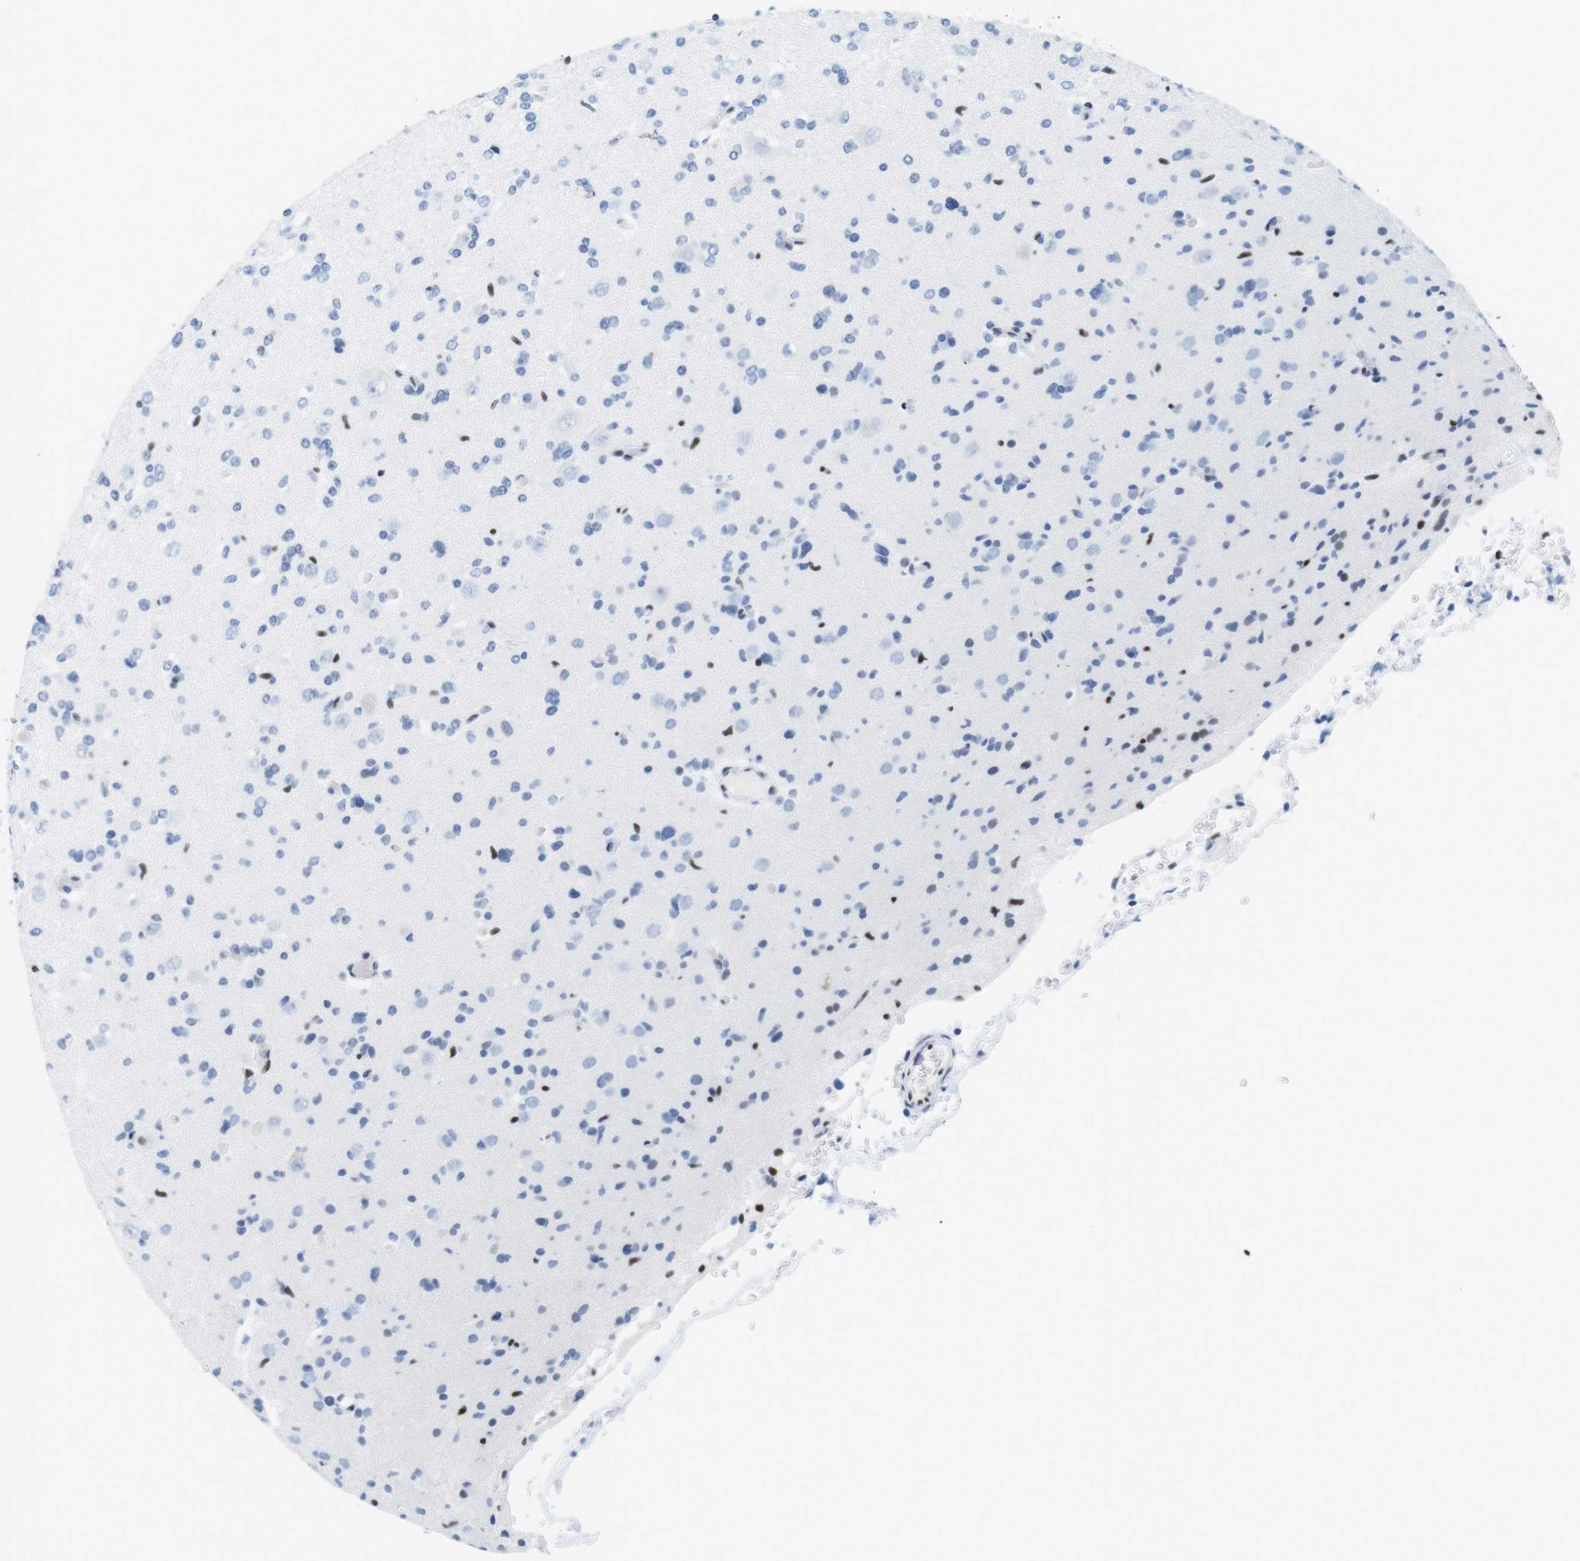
{"staining": {"intensity": "moderate", "quantity": "<25%", "location": "nuclear"}, "tissue": "glioma", "cell_type": "Tumor cells", "image_type": "cancer", "snomed": [{"axis": "morphology", "description": "Glioma, malignant, Low grade"}, {"axis": "topography", "description": "Brain"}], "caption": "Protein staining by IHC demonstrates moderate nuclear expression in about <25% of tumor cells in glioma.", "gene": "IFI16", "patient": {"sex": "female", "age": 22}}